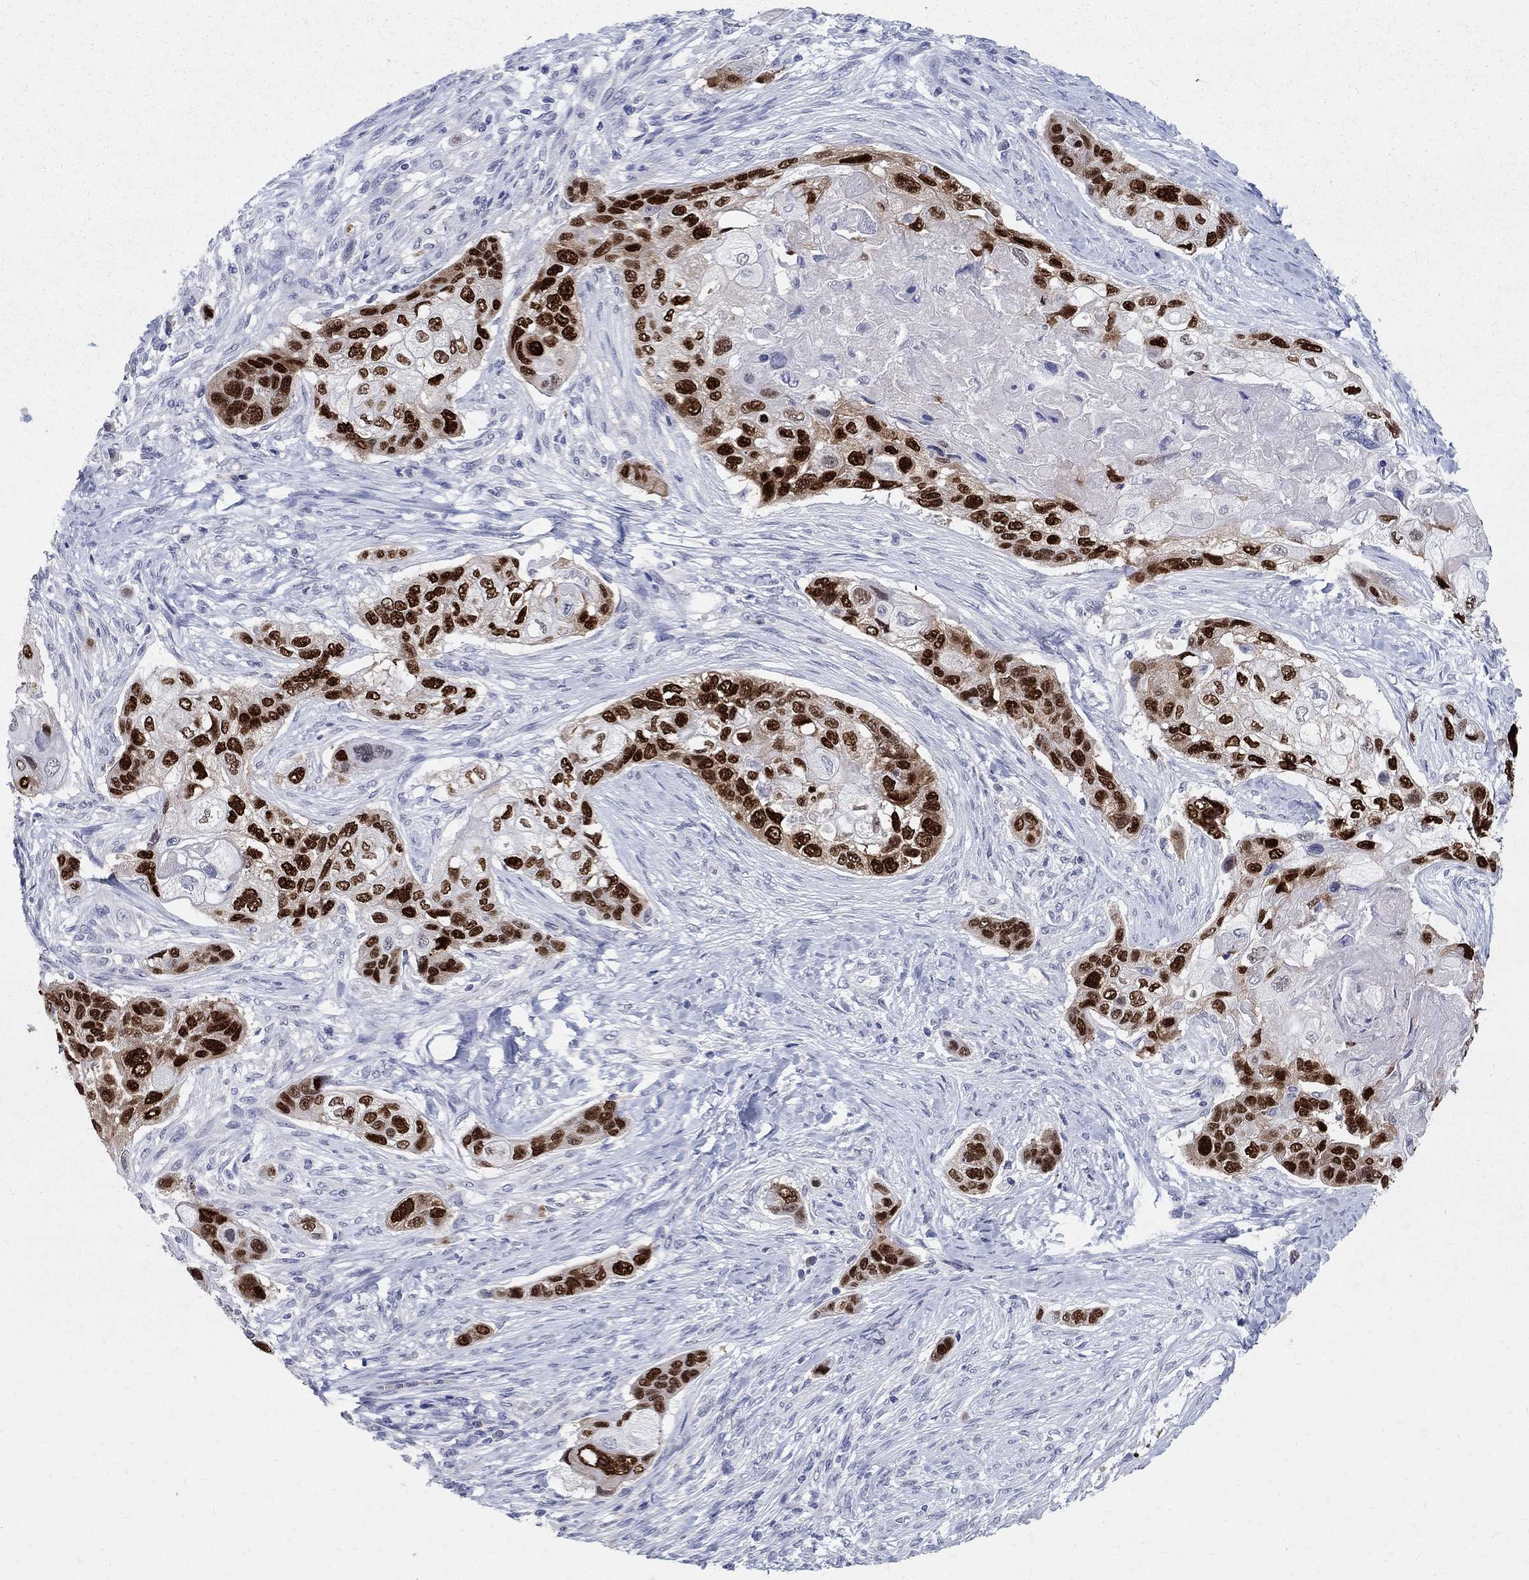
{"staining": {"intensity": "strong", "quantity": ">75%", "location": "nuclear"}, "tissue": "lung cancer", "cell_type": "Tumor cells", "image_type": "cancer", "snomed": [{"axis": "morphology", "description": "Normal tissue, NOS"}, {"axis": "morphology", "description": "Squamous cell carcinoma, NOS"}, {"axis": "topography", "description": "Bronchus"}, {"axis": "topography", "description": "Lung"}], "caption": "Strong nuclear protein staining is identified in about >75% of tumor cells in lung squamous cell carcinoma.", "gene": "SOX2", "patient": {"sex": "male", "age": 69}}